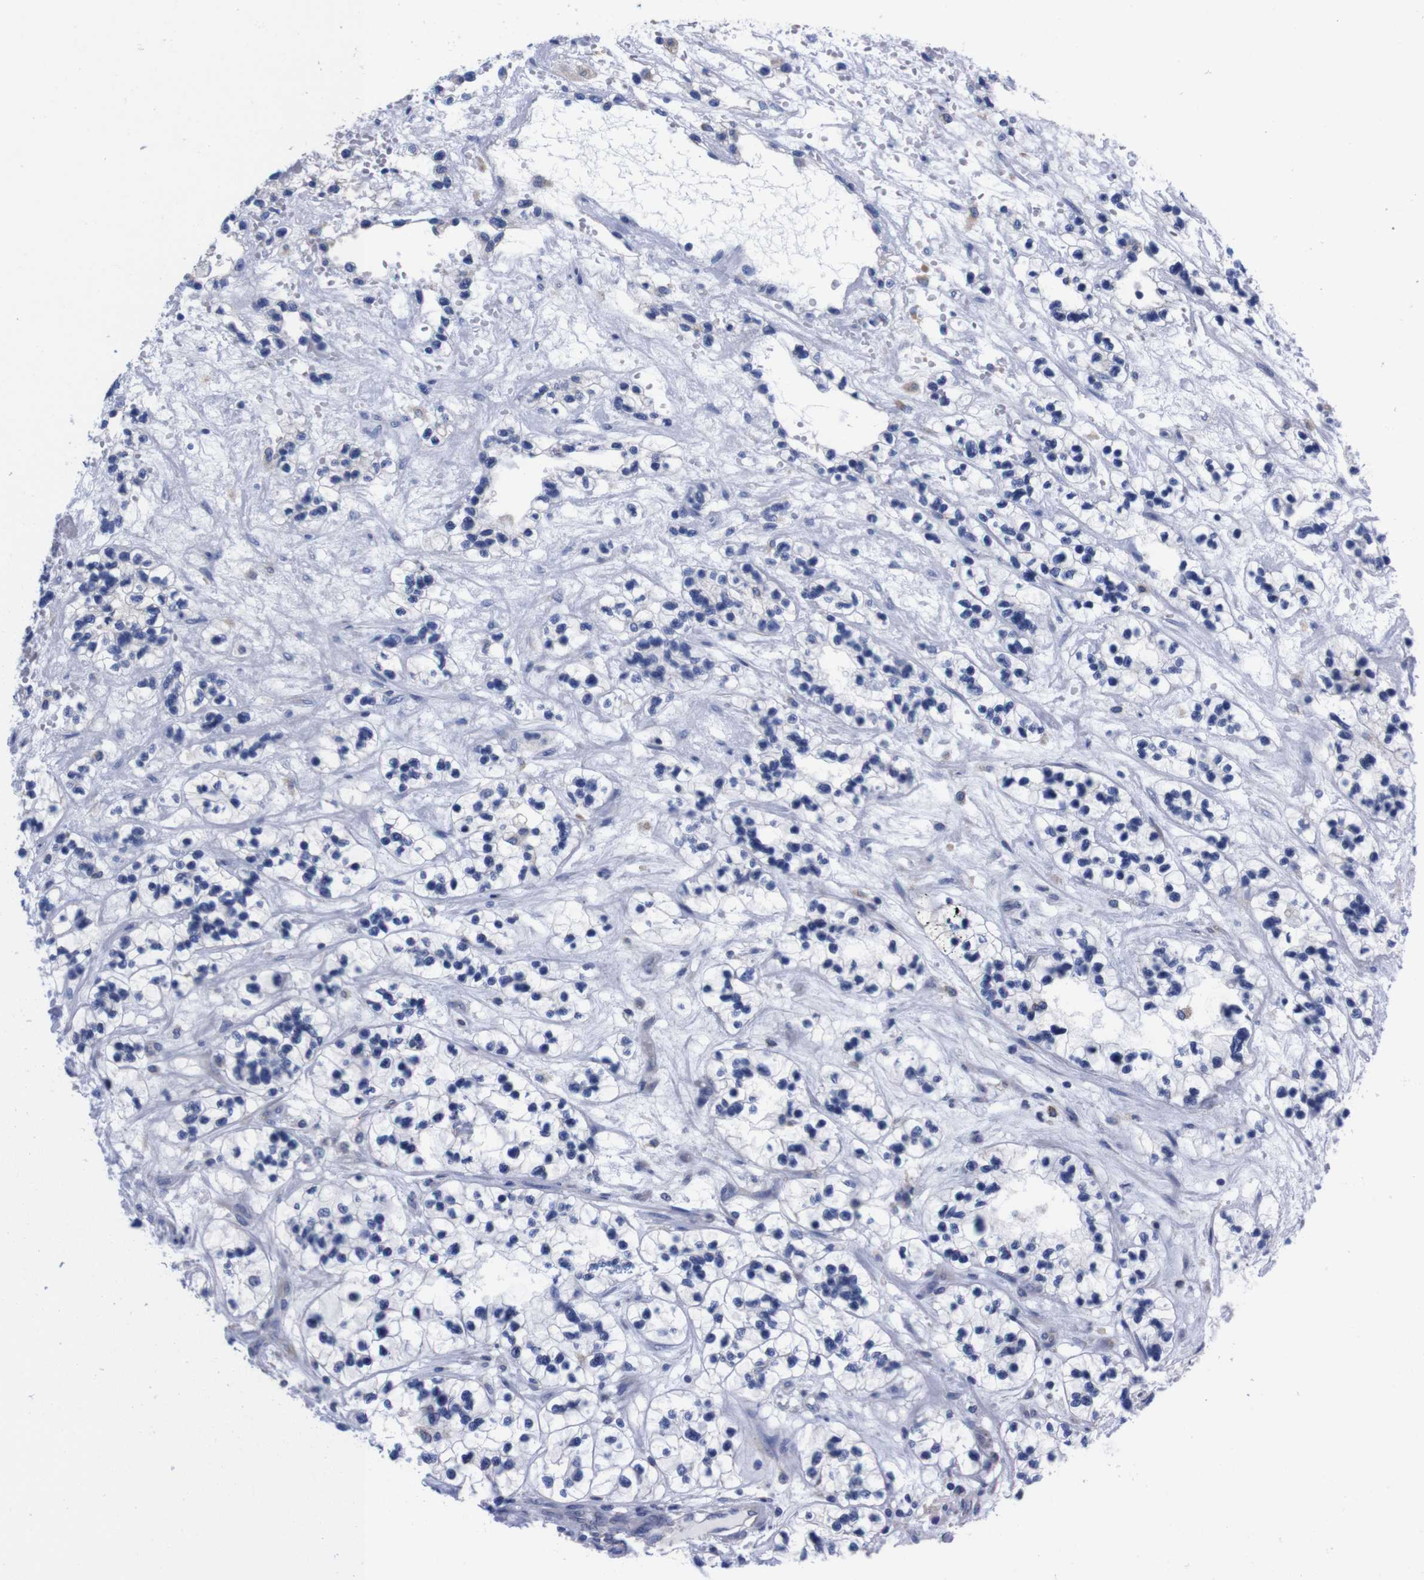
{"staining": {"intensity": "negative", "quantity": "none", "location": "none"}, "tissue": "renal cancer", "cell_type": "Tumor cells", "image_type": "cancer", "snomed": [{"axis": "morphology", "description": "Adenocarcinoma, NOS"}, {"axis": "topography", "description": "Kidney"}], "caption": "This is a image of immunohistochemistry (IHC) staining of renal cancer (adenocarcinoma), which shows no staining in tumor cells. The staining is performed using DAB brown chromogen with nuclei counter-stained in using hematoxylin.", "gene": "NEBL", "patient": {"sex": "female", "age": 57}}